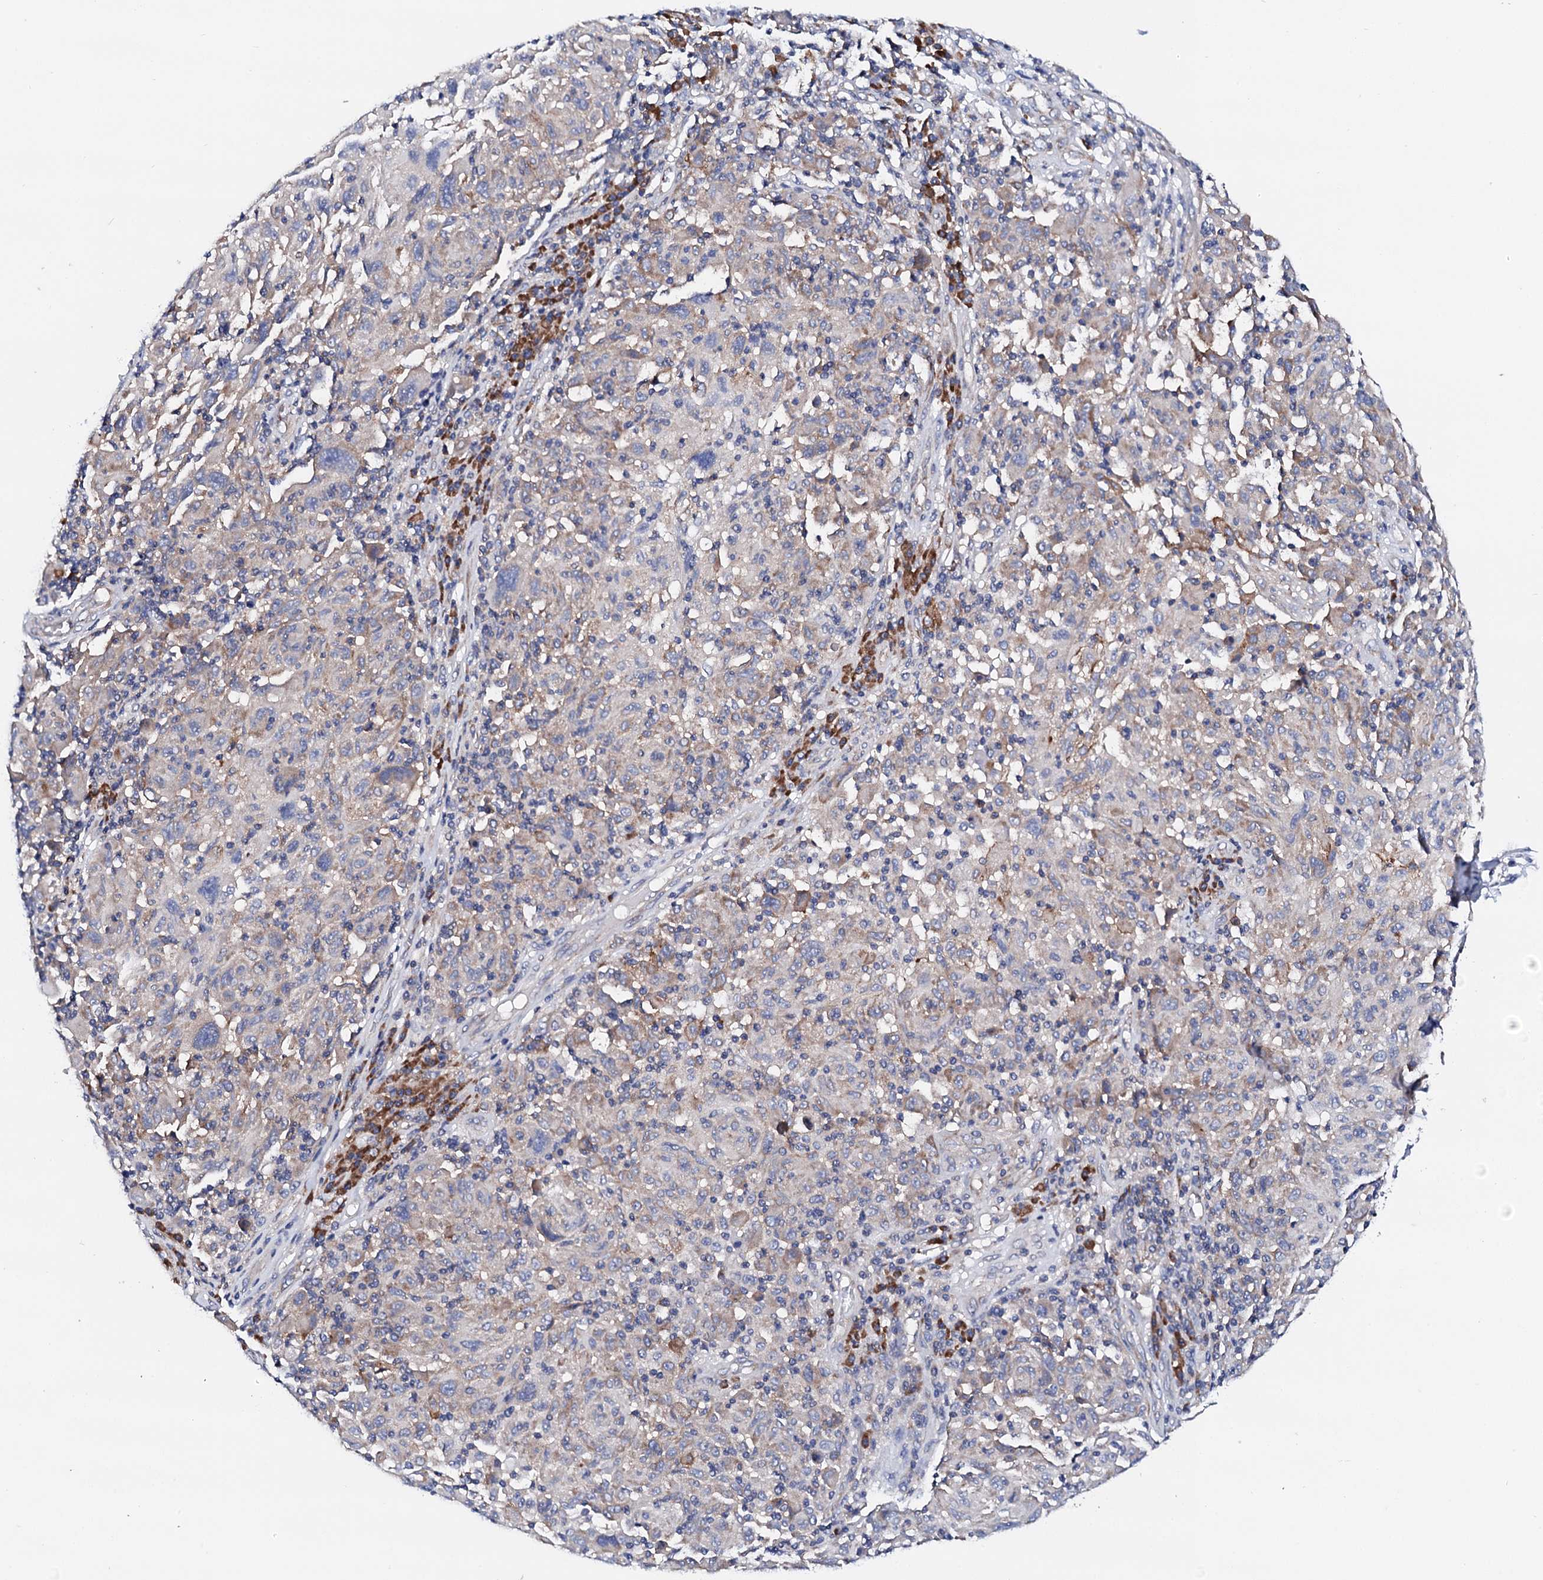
{"staining": {"intensity": "weak", "quantity": "<25%", "location": "cytoplasmic/membranous"}, "tissue": "melanoma", "cell_type": "Tumor cells", "image_type": "cancer", "snomed": [{"axis": "morphology", "description": "Malignant melanoma, NOS"}, {"axis": "topography", "description": "Skin"}], "caption": "There is no significant positivity in tumor cells of melanoma.", "gene": "NUP58", "patient": {"sex": "male", "age": 53}}